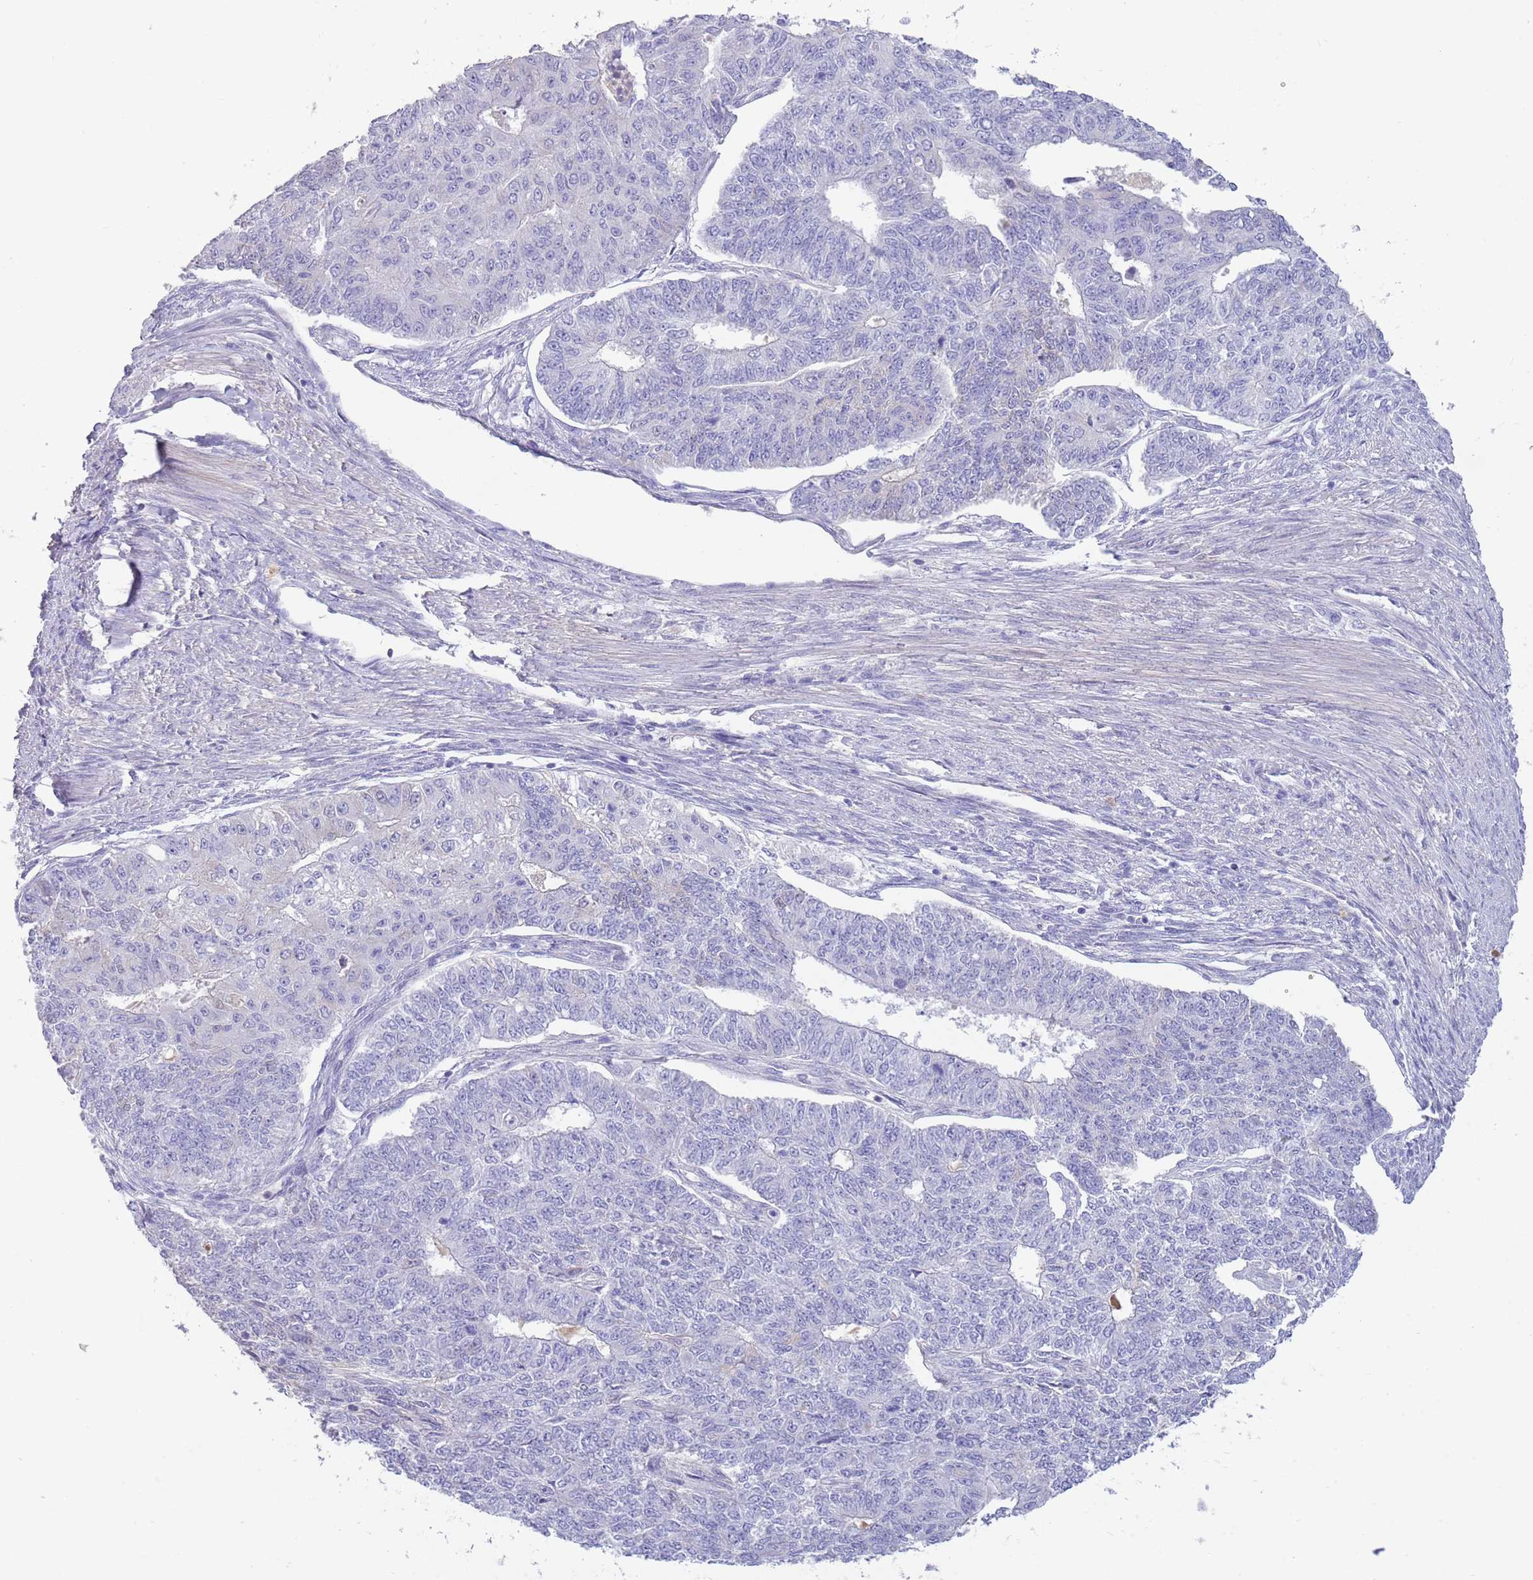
{"staining": {"intensity": "negative", "quantity": "none", "location": "none"}, "tissue": "endometrial cancer", "cell_type": "Tumor cells", "image_type": "cancer", "snomed": [{"axis": "morphology", "description": "Adenocarcinoma, NOS"}, {"axis": "topography", "description": "Endometrium"}], "caption": "Tumor cells are negative for brown protein staining in adenocarcinoma (endometrial). Brightfield microscopy of immunohistochemistry stained with DAB (3,3'-diaminobenzidine) (brown) and hematoxylin (blue), captured at high magnification.", "gene": "IGFL4", "patient": {"sex": "female", "age": 32}}